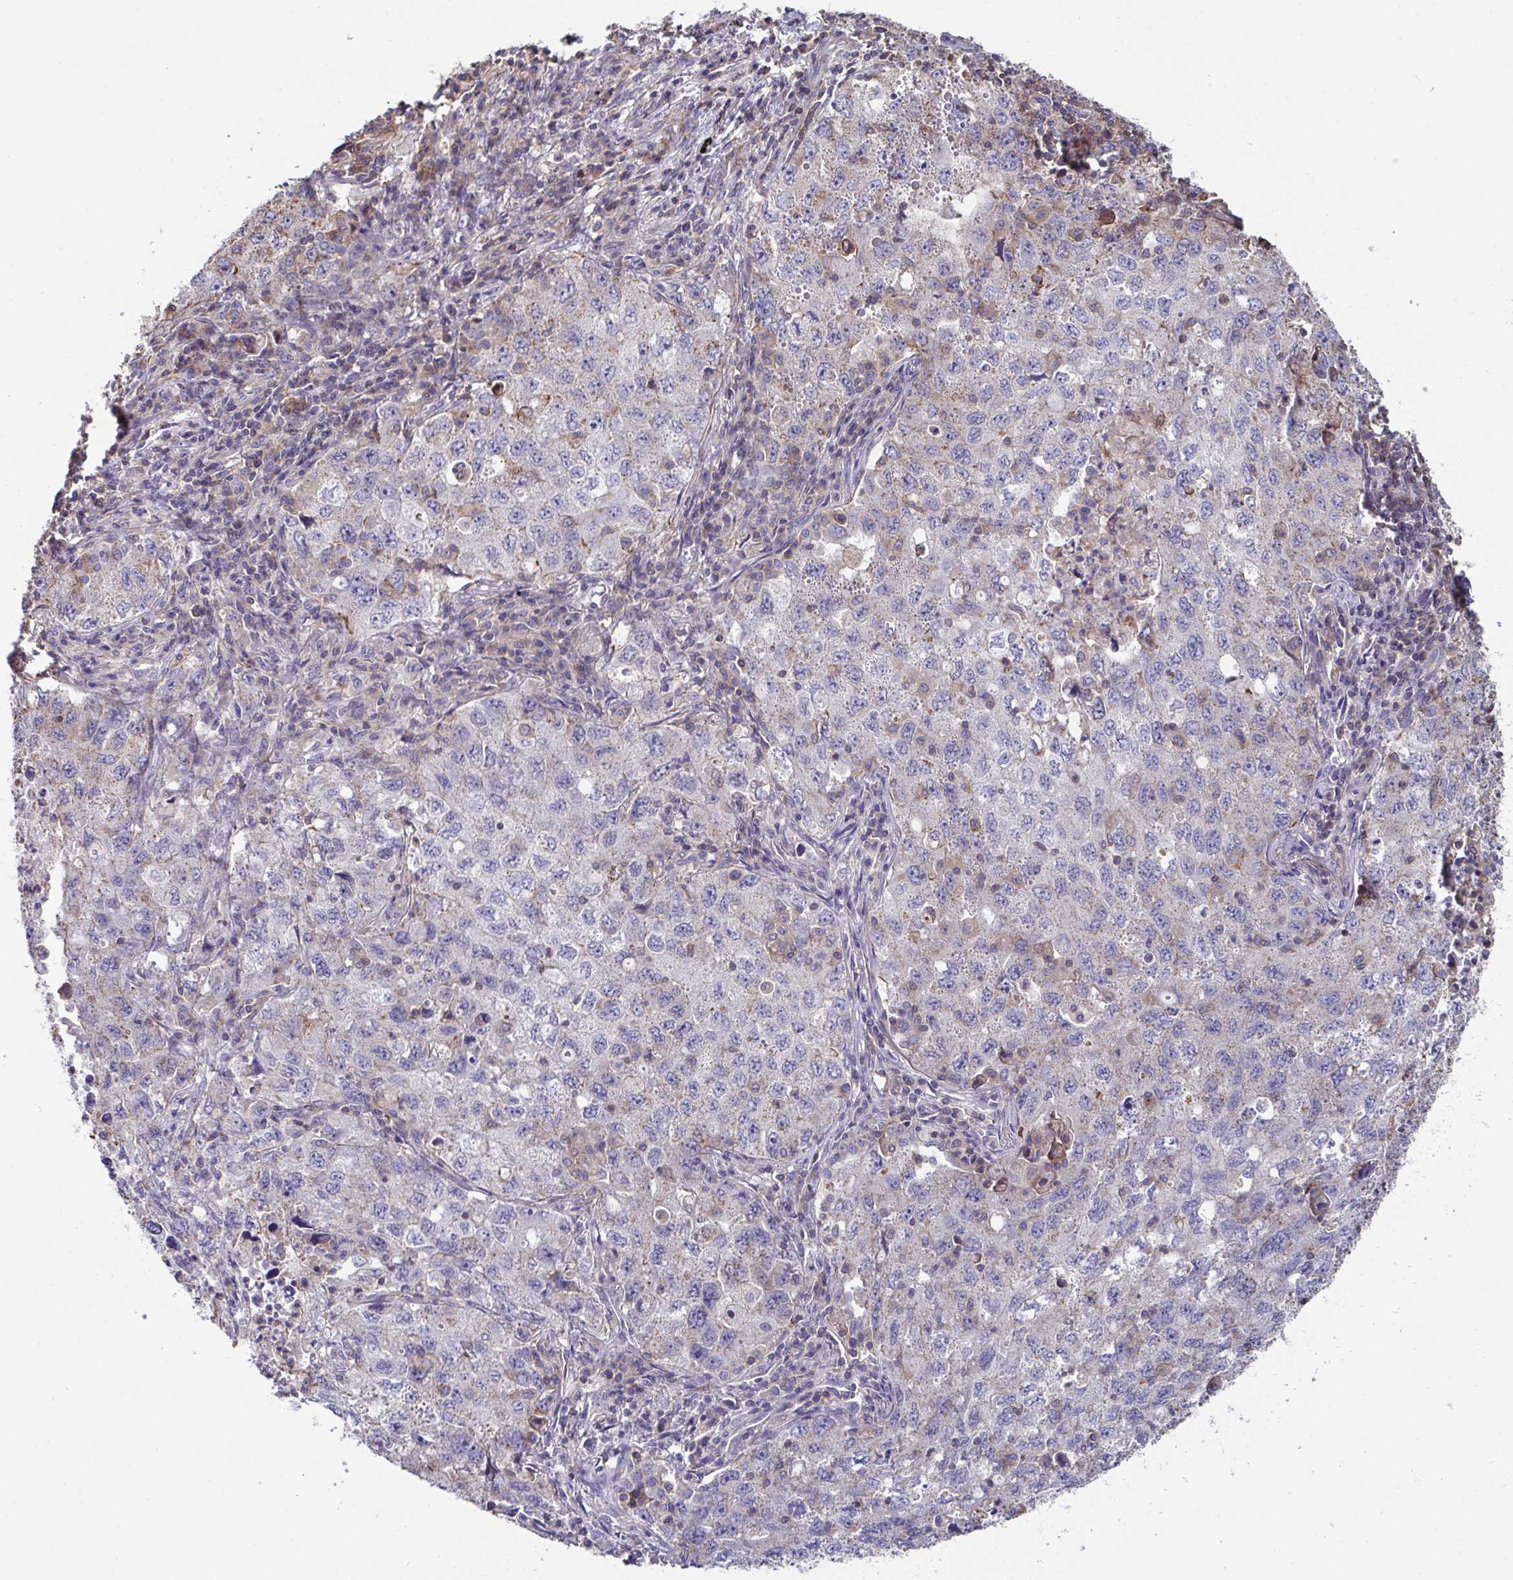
{"staining": {"intensity": "weak", "quantity": "25%-75%", "location": "cytoplasmic/membranous"}, "tissue": "lung cancer", "cell_type": "Tumor cells", "image_type": "cancer", "snomed": [{"axis": "morphology", "description": "Adenocarcinoma, NOS"}, {"axis": "topography", "description": "Lung"}], "caption": "Lung cancer tissue exhibits weak cytoplasmic/membranous expression in about 25%-75% of tumor cells", "gene": "DZANK1", "patient": {"sex": "female", "age": 57}}